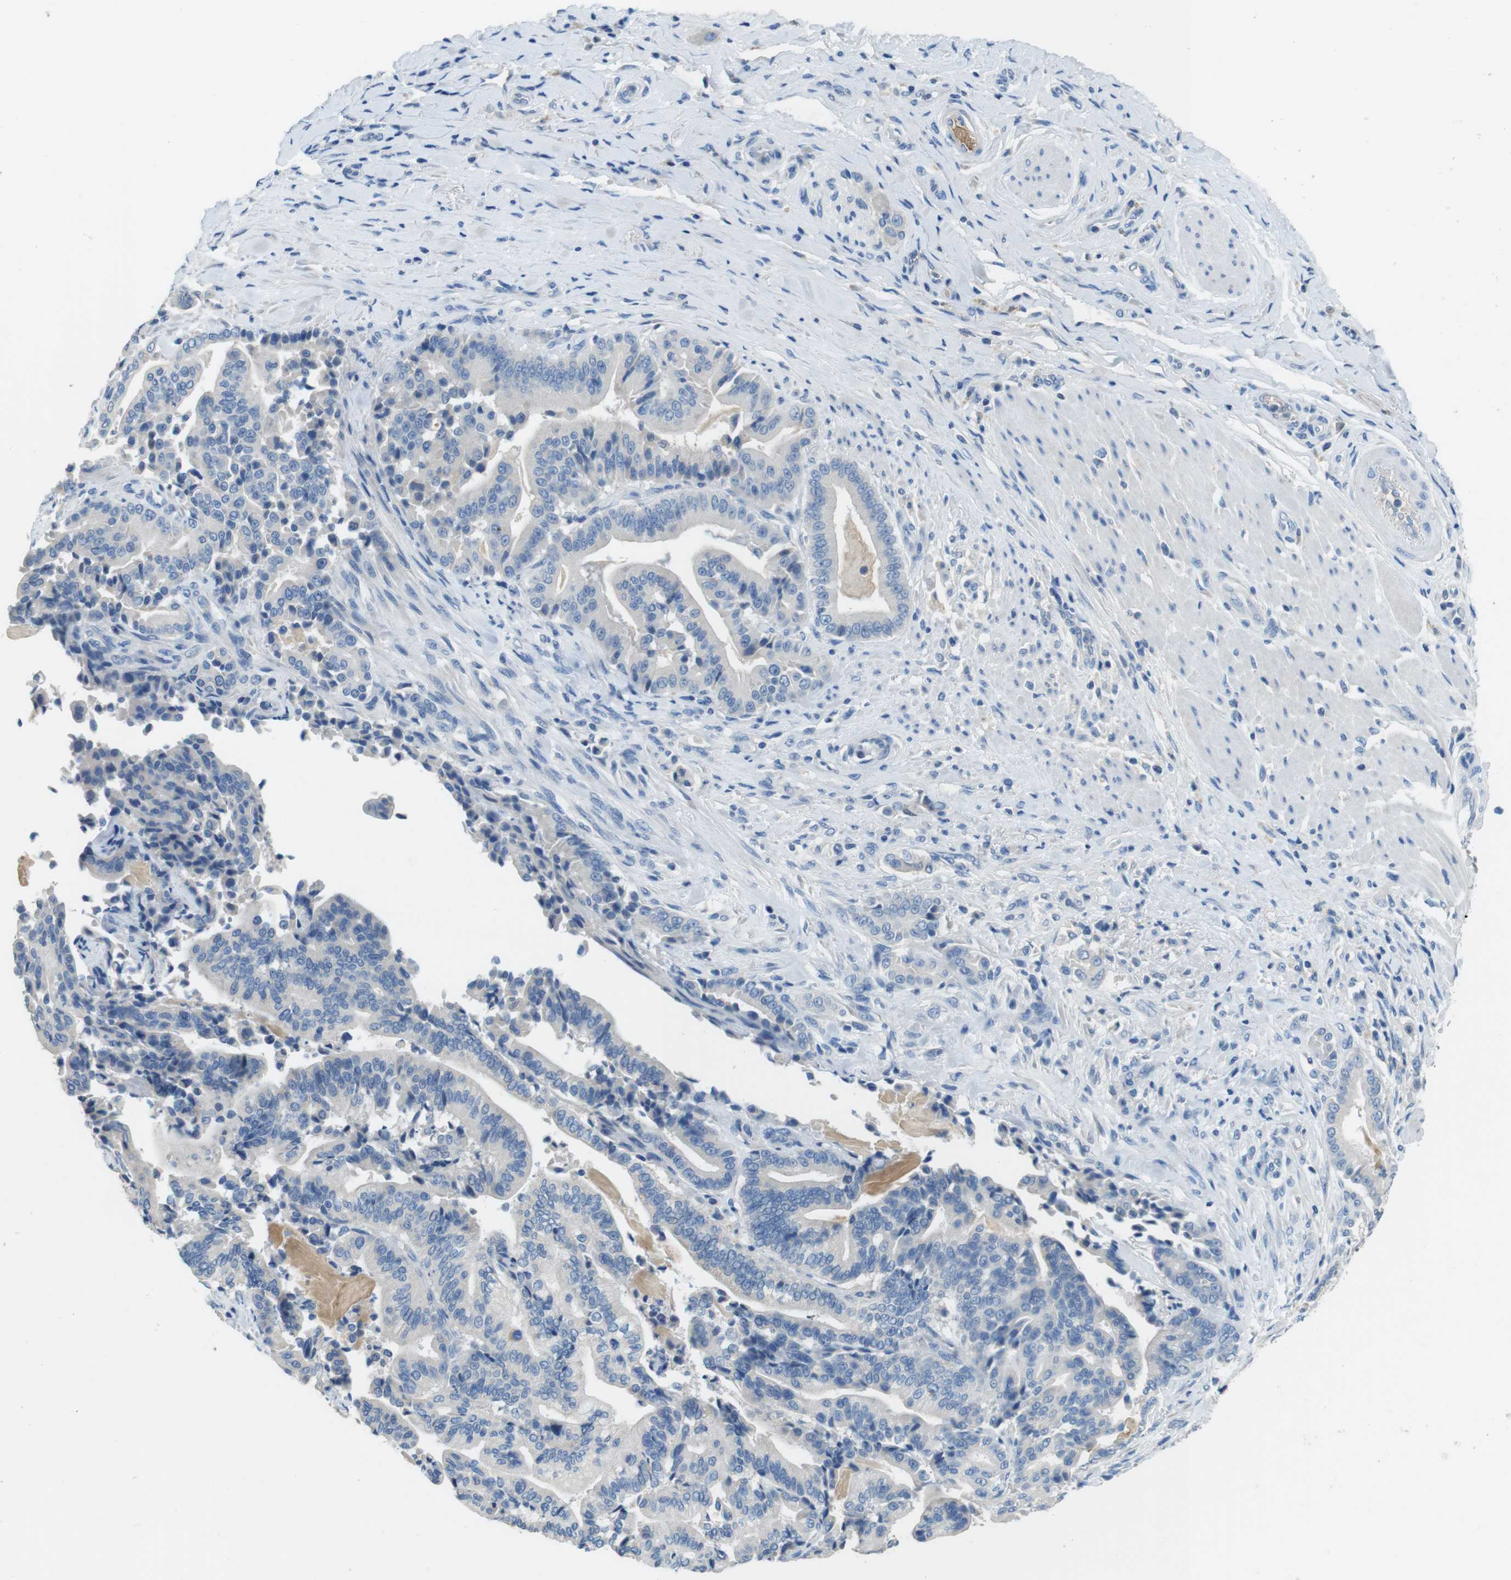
{"staining": {"intensity": "negative", "quantity": "none", "location": "none"}, "tissue": "pancreatic cancer", "cell_type": "Tumor cells", "image_type": "cancer", "snomed": [{"axis": "morphology", "description": "Normal tissue, NOS"}, {"axis": "morphology", "description": "Adenocarcinoma, NOS"}, {"axis": "topography", "description": "Pancreas"}], "caption": "Tumor cells are negative for protein expression in human adenocarcinoma (pancreatic). (DAB IHC with hematoxylin counter stain).", "gene": "TMPRSS15", "patient": {"sex": "male", "age": 63}}